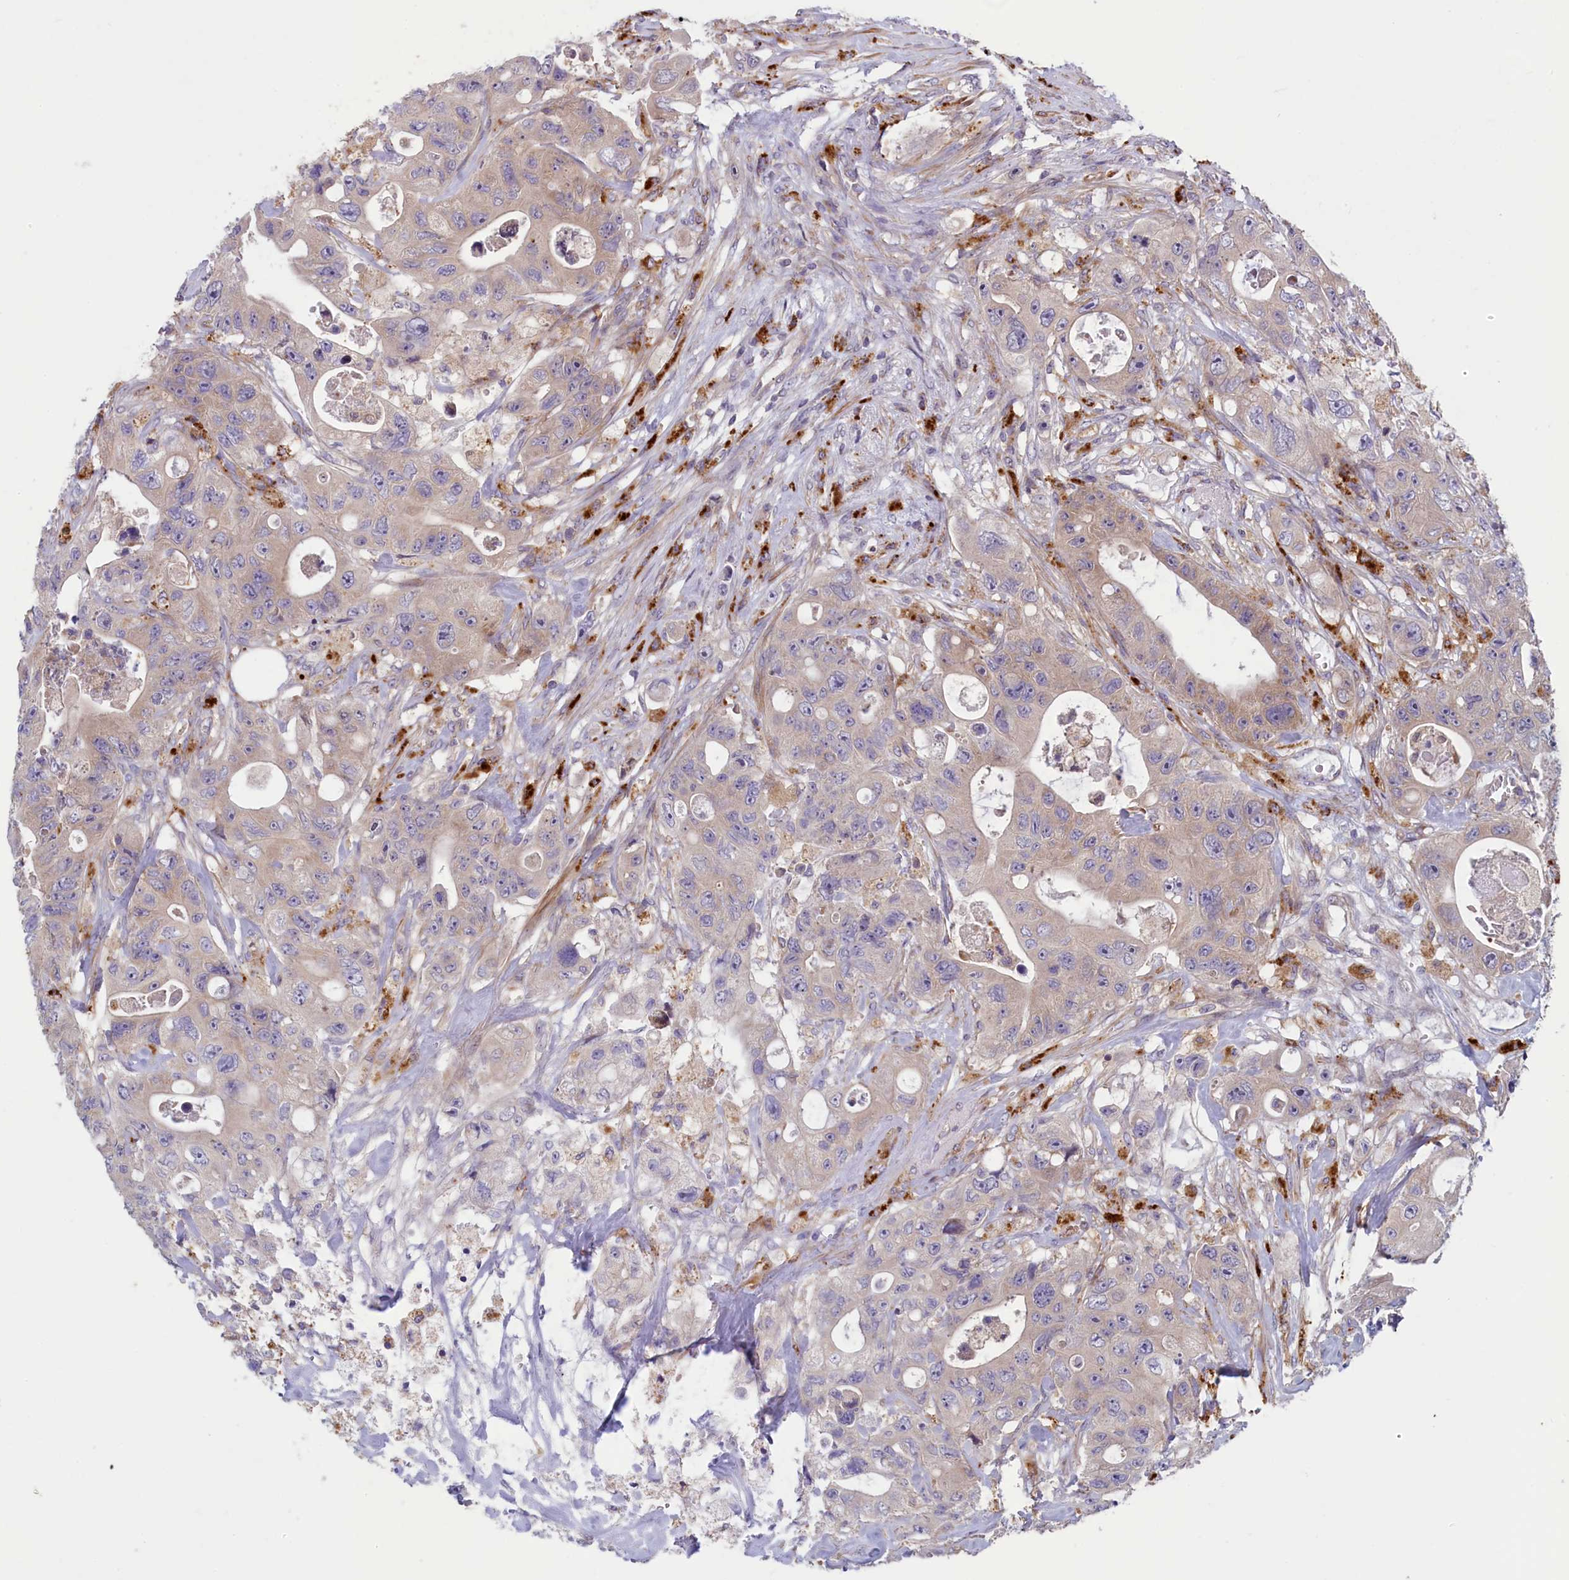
{"staining": {"intensity": "weak", "quantity": "<25%", "location": "cytoplasmic/membranous"}, "tissue": "colorectal cancer", "cell_type": "Tumor cells", "image_type": "cancer", "snomed": [{"axis": "morphology", "description": "Adenocarcinoma, NOS"}, {"axis": "topography", "description": "Colon"}], "caption": "There is no significant staining in tumor cells of colorectal cancer.", "gene": "BLTP2", "patient": {"sex": "female", "age": 46}}